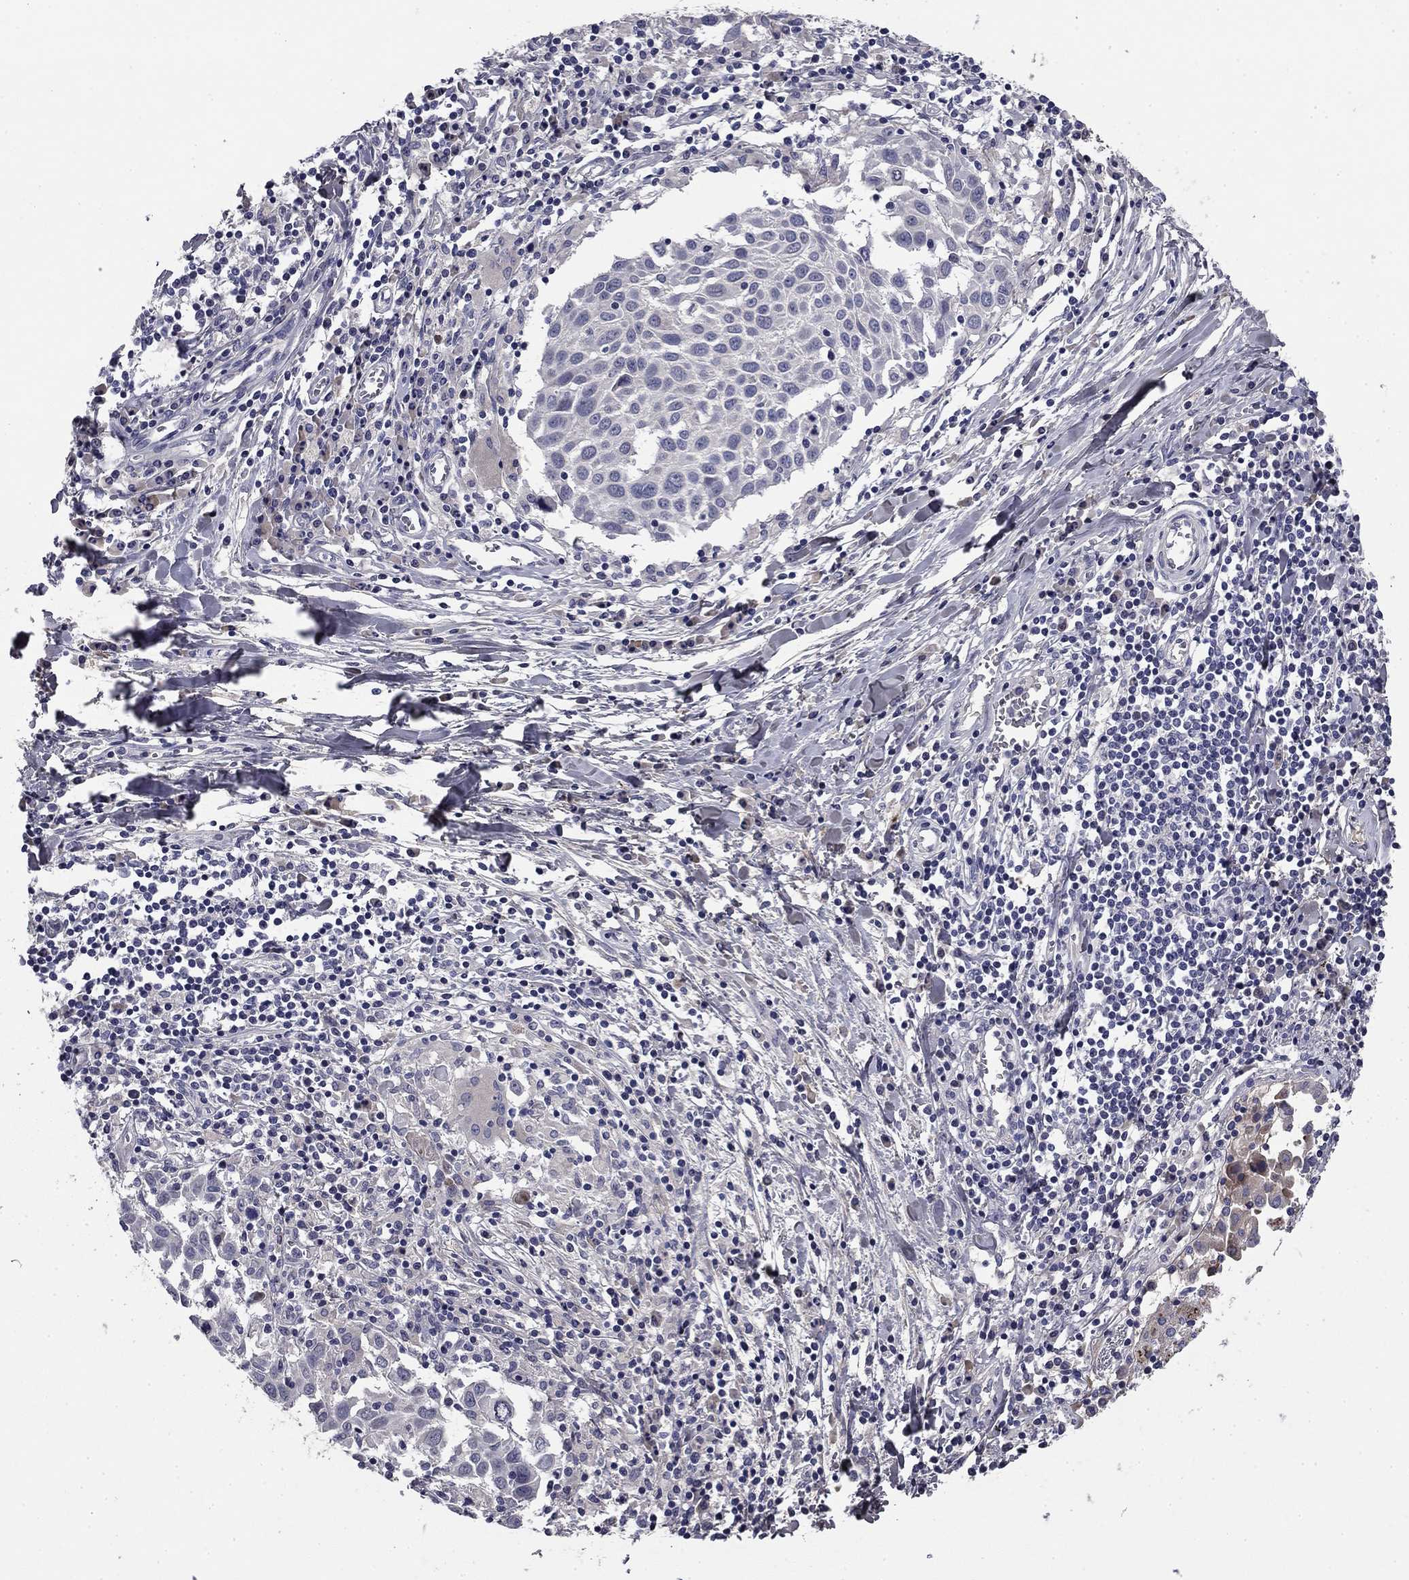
{"staining": {"intensity": "negative", "quantity": "none", "location": "none"}, "tissue": "lung cancer", "cell_type": "Tumor cells", "image_type": "cancer", "snomed": [{"axis": "morphology", "description": "Squamous cell carcinoma, NOS"}, {"axis": "topography", "description": "Lung"}], "caption": "IHC of human lung squamous cell carcinoma exhibits no positivity in tumor cells.", "gene": "COL2A1", "patient": {"sex": "male", "age": 57}}